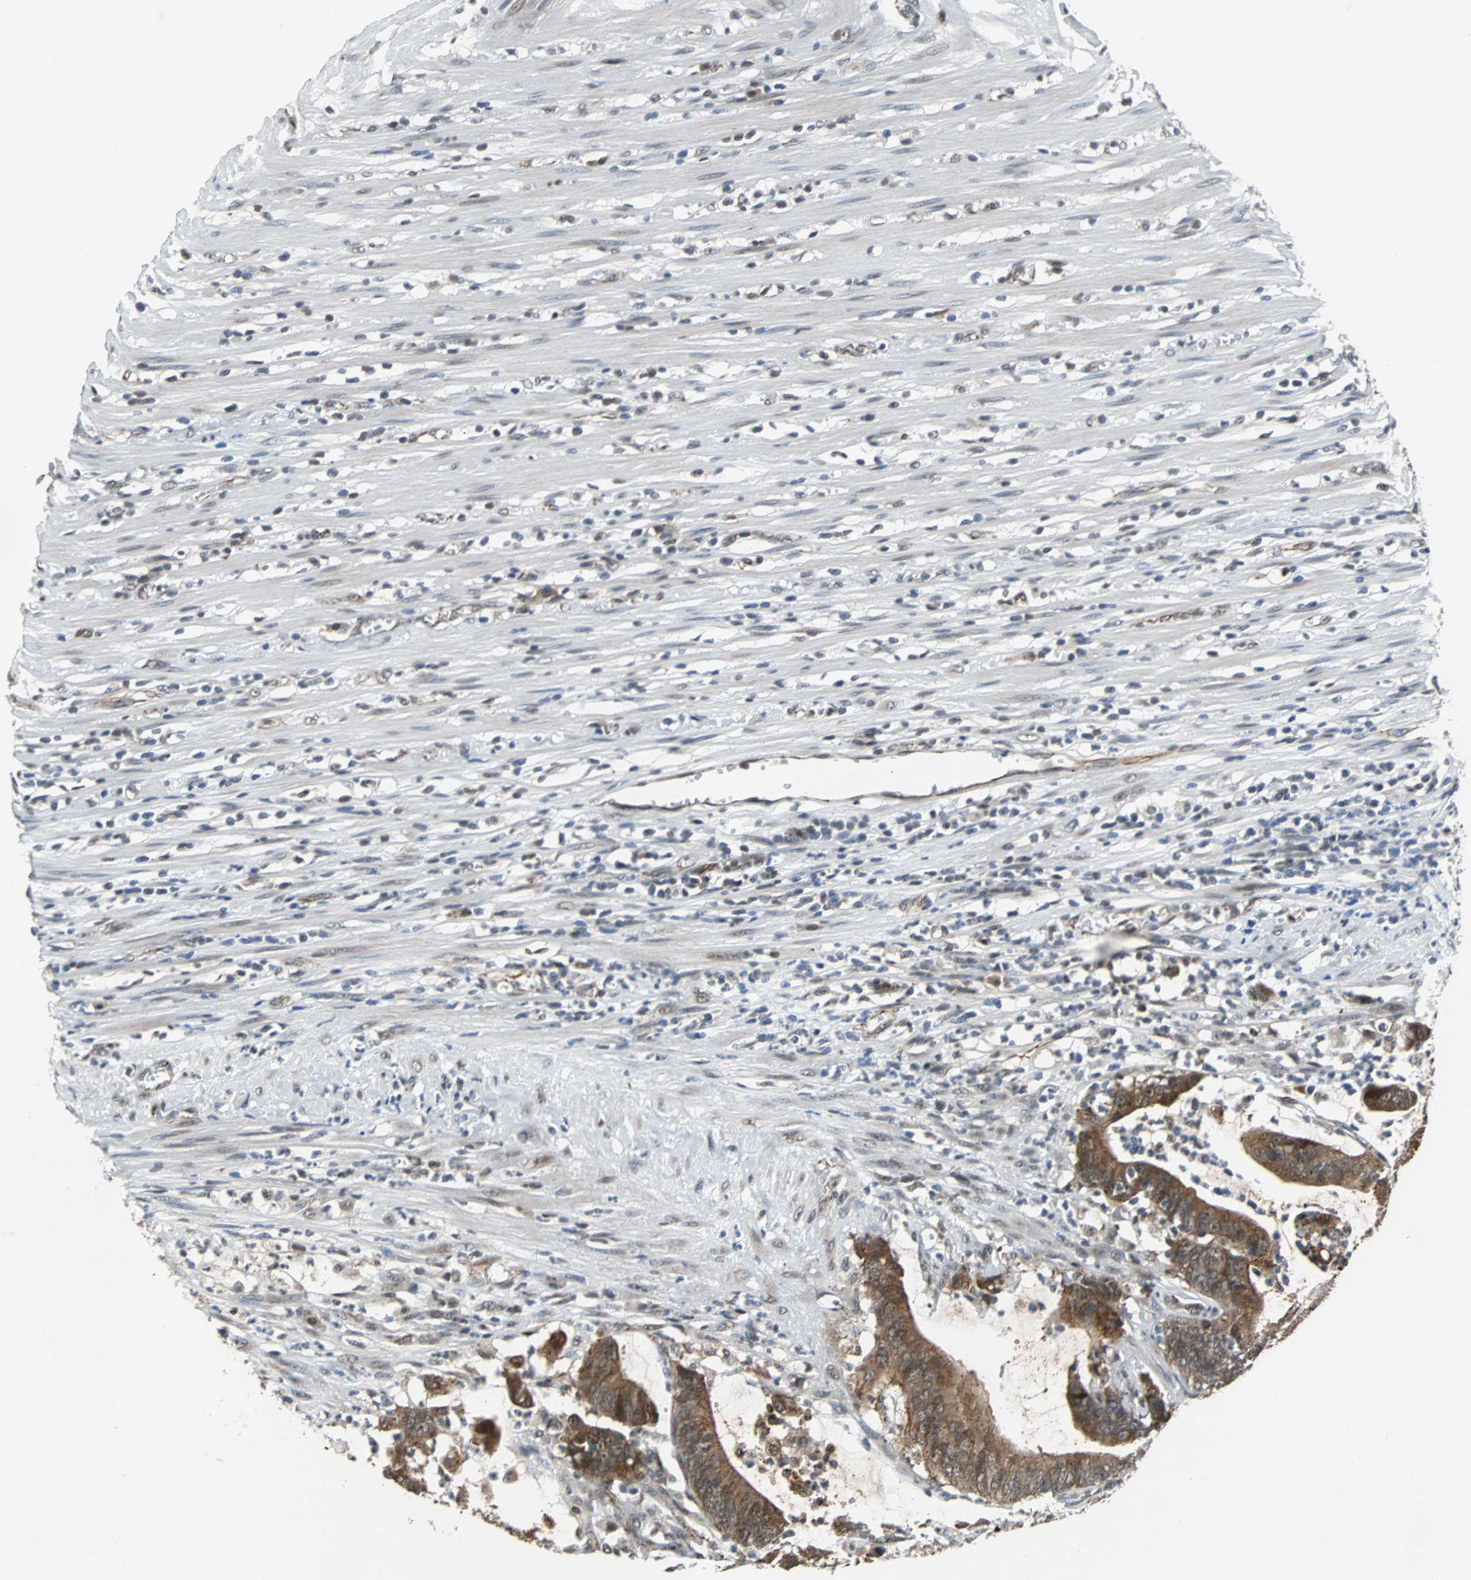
{"staining": {"intensity": "strong", "quantity": ">75%", "location": "cytoplasmic/membranous"}, "tissue": "colorectal cancer", "cell_type": "Tumor cells", "image_type": "cancer", "snomed": [{"axis": "morphology", "description": "Adenocarcinoma, NOS"}, {"axis": "topography", "description": "Rectum"}], "caption": "IHC of human colorectal cancer shows high levels of strong cytoplasmic/membranous staining in approximately >75% of tumor cells.", "gene": "LSR", "patient": {"sex": "female", "age": 66}}